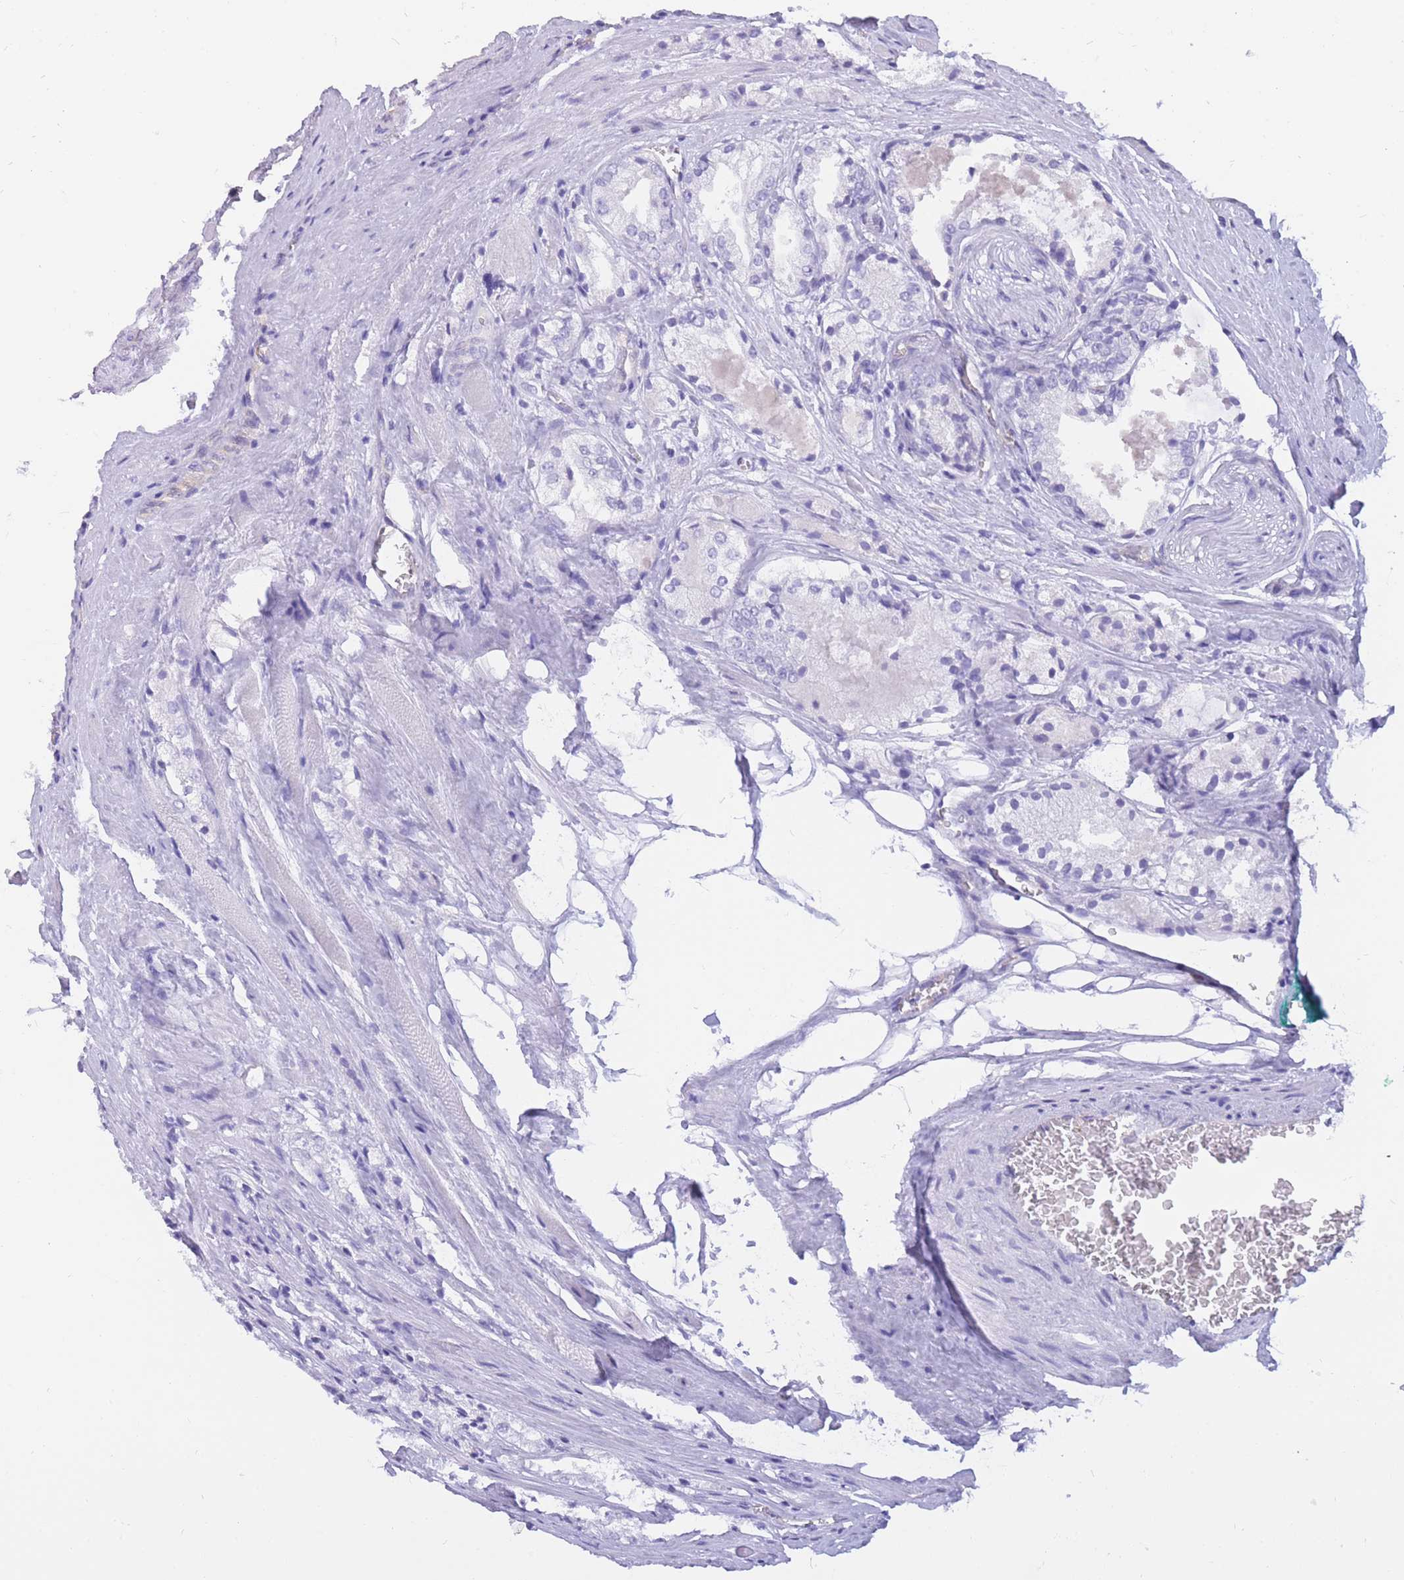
{"staining": {"intensity": "negative", "quantity": "none", "location": "none"}, "tissue": "prostate cancer", "cell_type": "Tumor cells", "image_type": "cancer", "snomed": [{"axis": "morphology", "description": "Adenocarcinoma, Low grade"}, {"axis": "topography", "description": "Prostate"}], "caption": "A high-resolution photomicrograph shows IHC staining of prostate low-grade adenocarcinoma, which shows no significant expression in tumor cells. (Stains: DAB (3,3'-diaminobenzidine) IHC with hematoxylin counter stain, Microscopy: brightfield microscopy at high magnification).", "gene": "SULT1A1", "patient": {"sex": "male", "age": 67}}